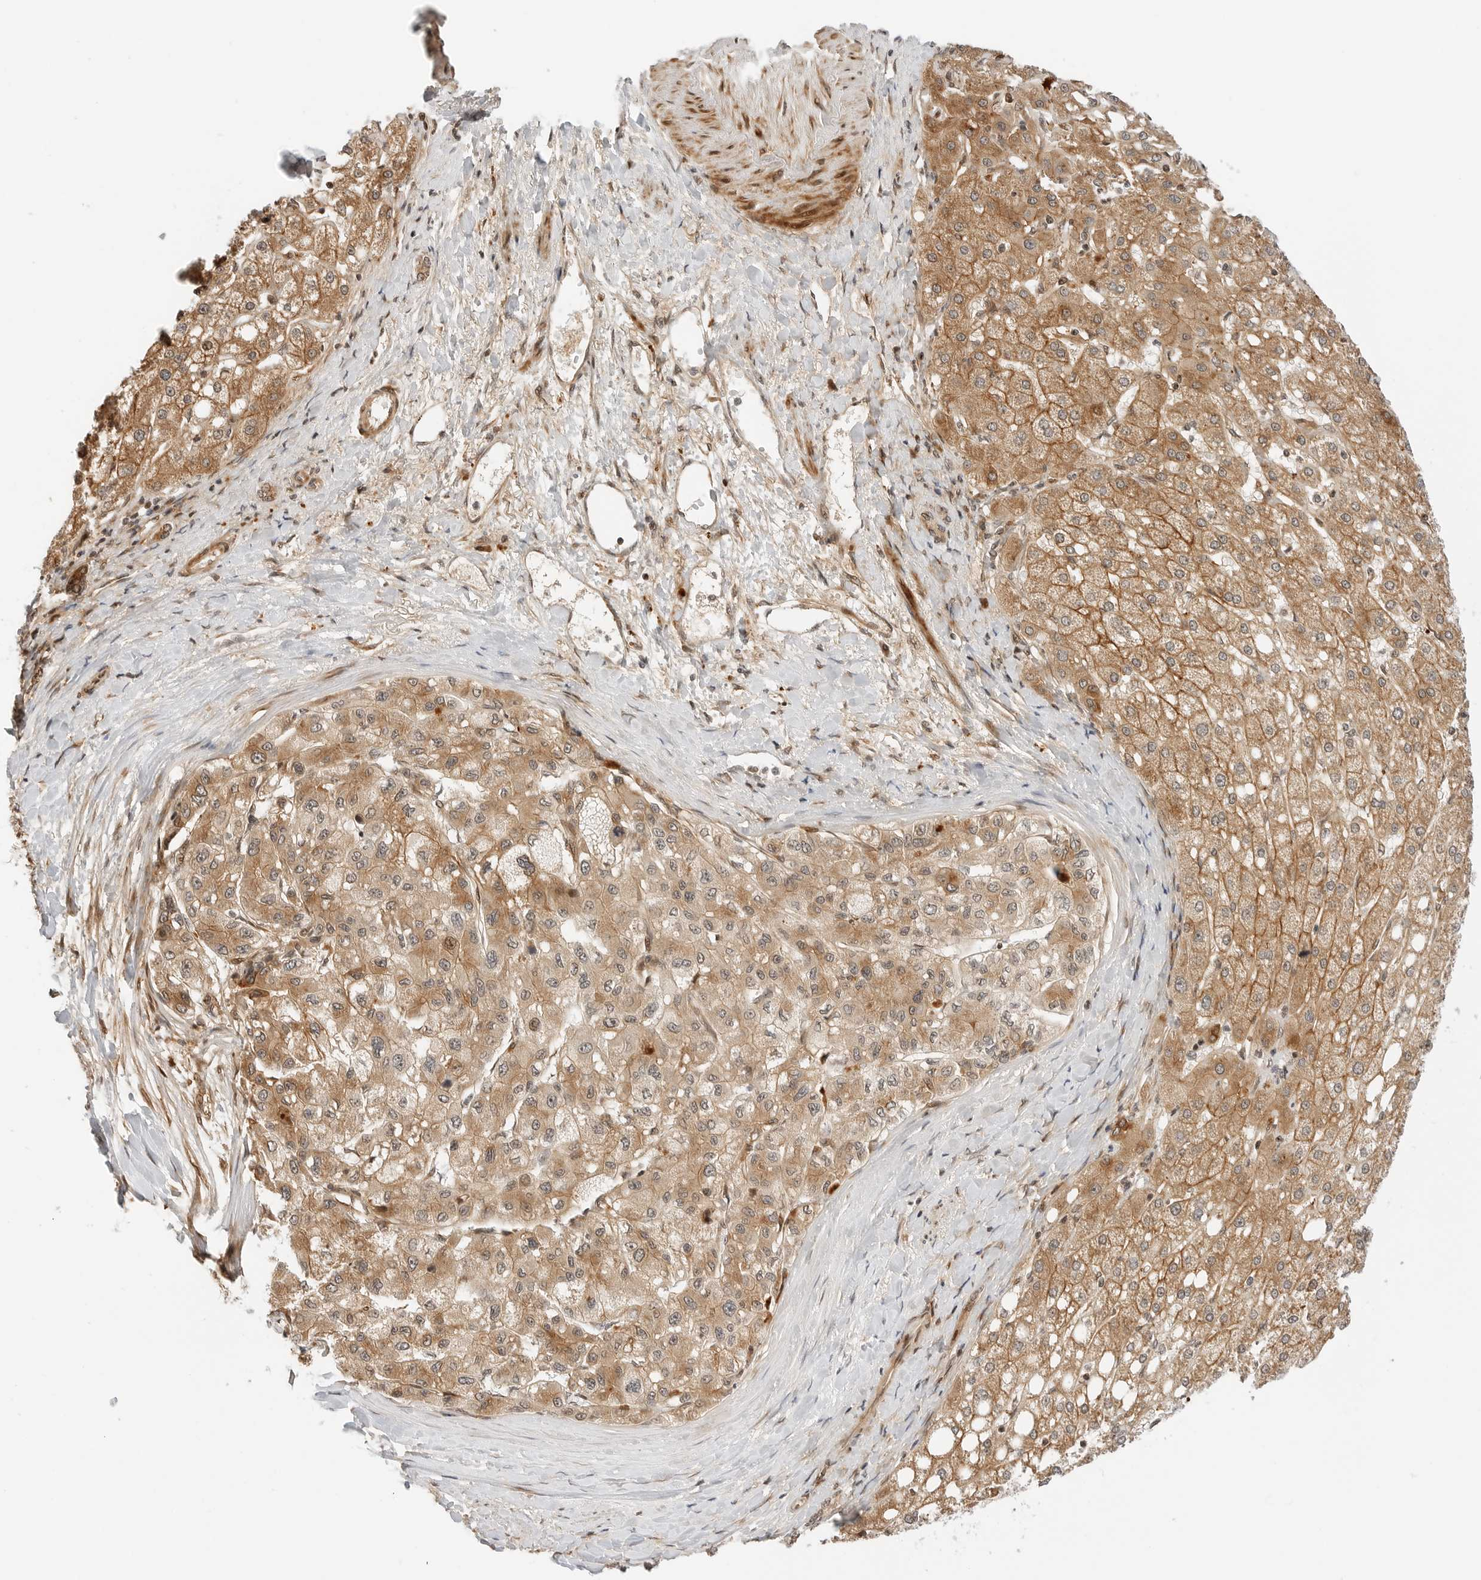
{"staining": {"intensity": "moderate", "quantity": ">75%", "location": "cytoplasmic/membranous"}, "tissue": "liver cancer", "cell_type": "Tumor cells", "image_type": "cancer", "snomed": [{"axis": "morphology", "description": "Carcinoma, Hepatocellular, NOS"}, {"axis": "topography", "description": "Liver"}], "caption": "This micrograph displays immunohistochemistry staining of liver cancer (hepatocellular carcinoma), with medium moderate cytoplasmic/membranous expression in approximately >75% of tumor cells.", "gene": "GEM", "patient": {"sex": "male", "age": 80}}